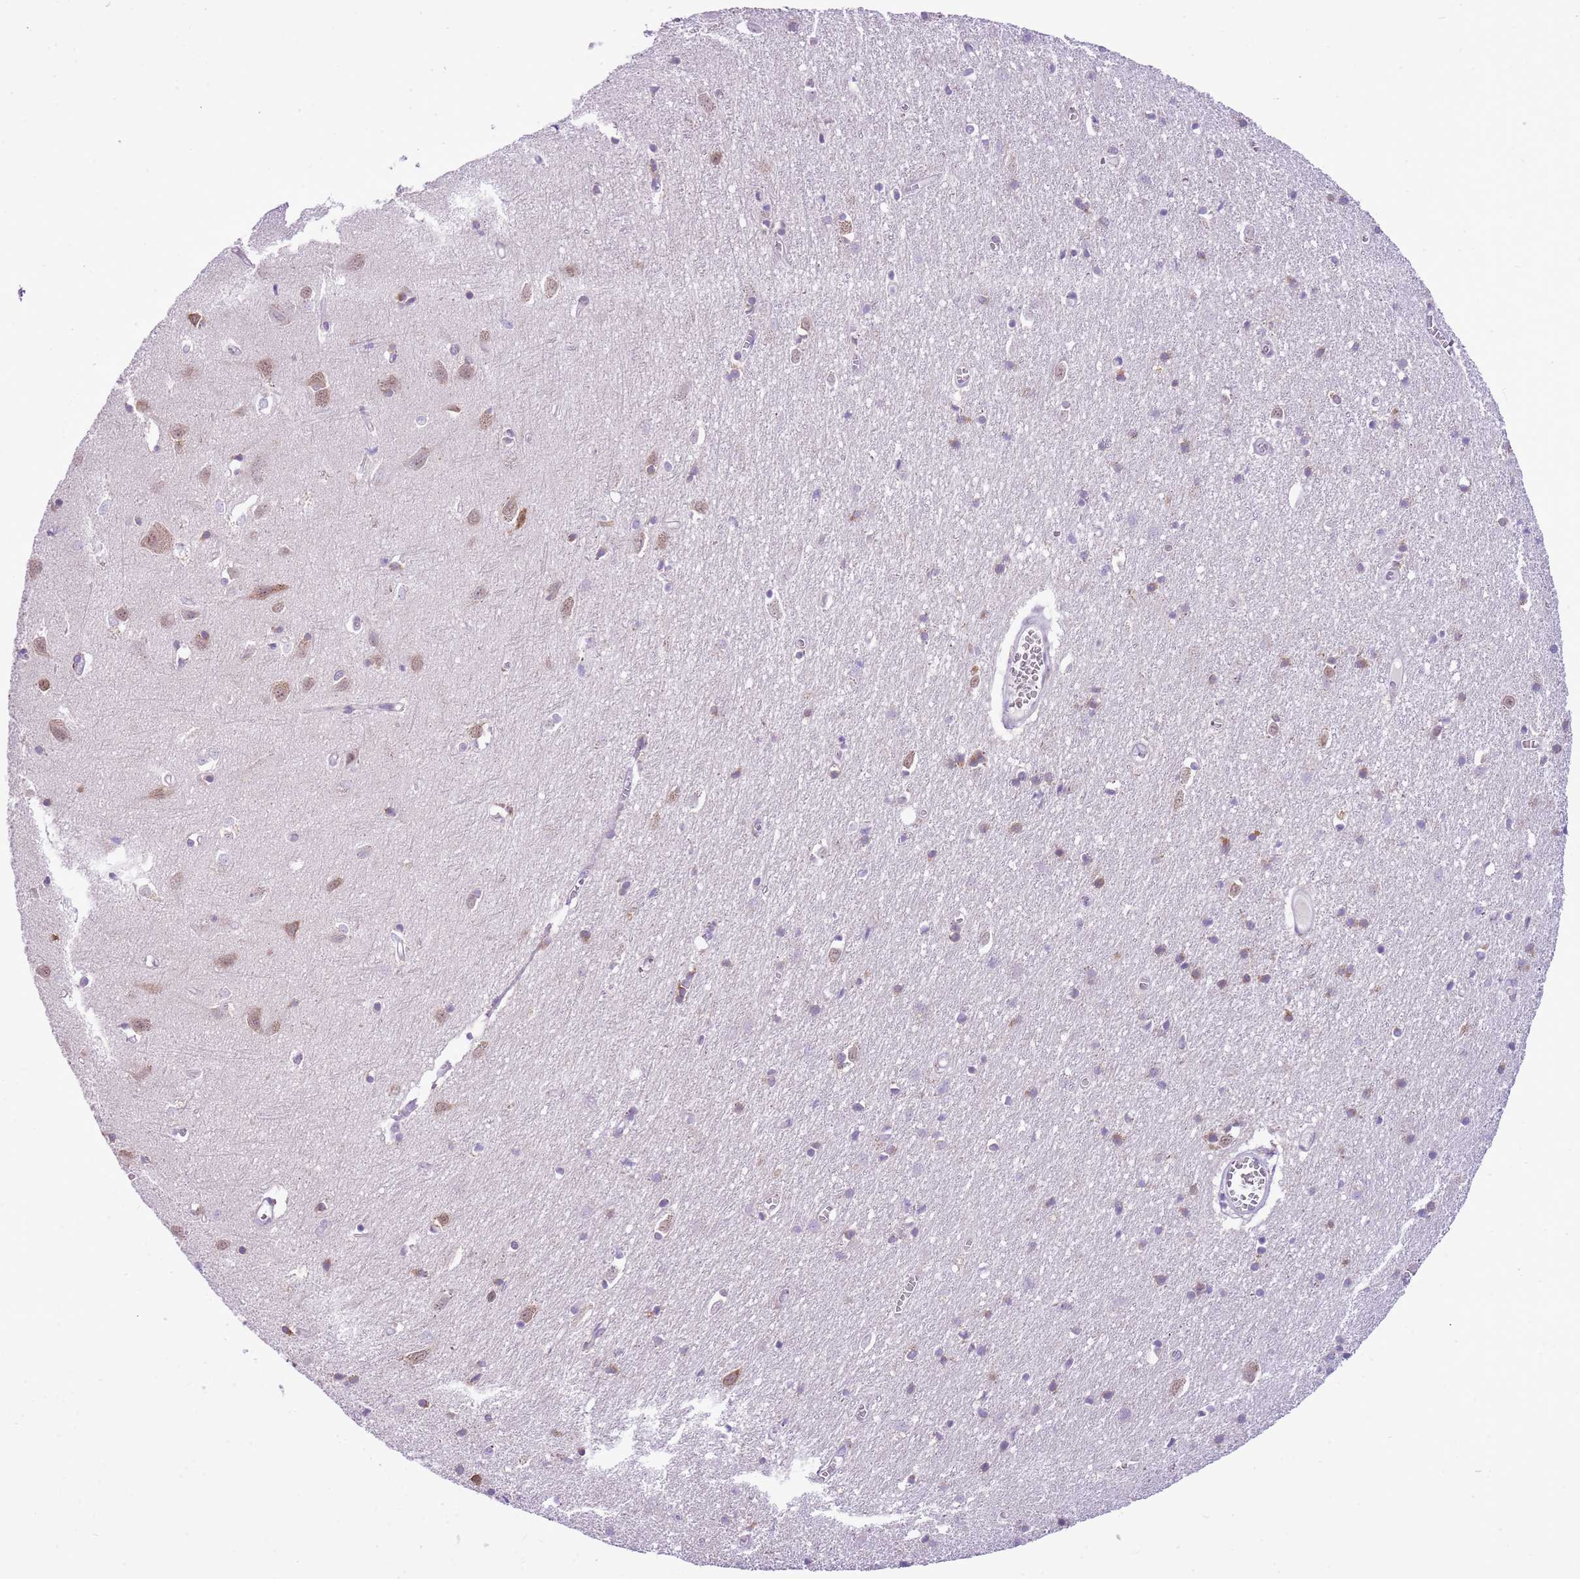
{"staining": {"intensity": "negative", "quantity": "none", "location": "none"}, "tissue": "cerebral cortex", "cell_type": "Endothelial cells", "image_type": "normal", "snomed": [{"axis": "morphology", "description": "Normal tissue, NOS"}, {"axis": "topography", "description": "Cerebral cortex"}], "caption": "Immunohistochemistry micrograph of benign cerebral cortex: cerebral cortex stained with DAB shows no significant protein positivity in endothelial cells. (Brightfield microscopy of DAB (3,3'-diaminobenzidine) immunohistochemistry at high magnification).", "gene": "FAM120C", "patient": {"sex": "female", "age": 64}}